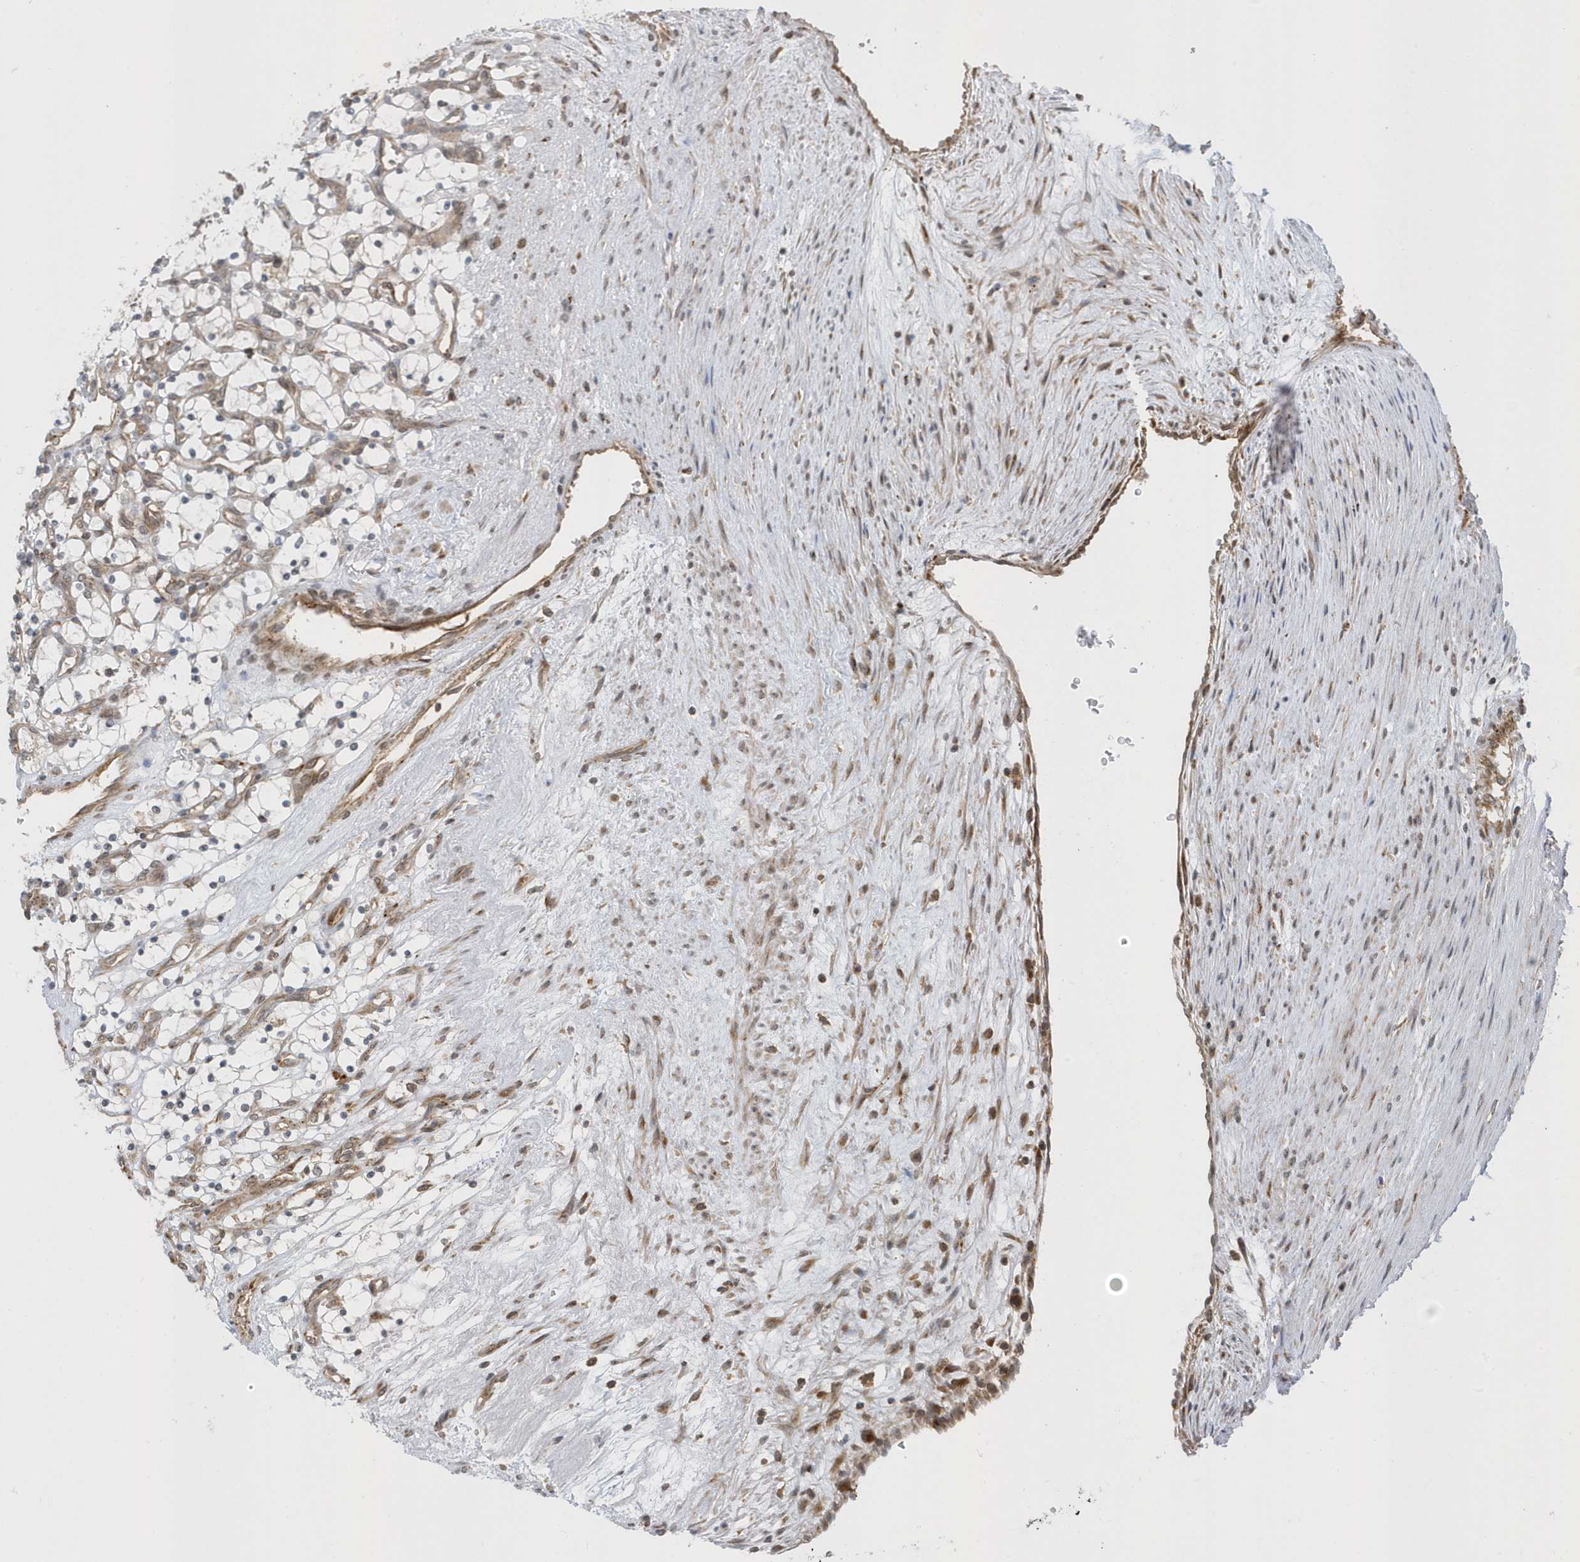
{"staining": {"intensity": "negative", "quantity": "none", "location": "none"}, "tissue": "renal cancer", "cell_type": "Tumor cells", "image_type": "cancer", "snomed": [{"axis": "morphology", "description": "Adenocarcinoma, NOS"}, {"axis": "topography", "description": "Kidney"}], "caption": "This is an IHC micrograph of adenocarcinoma (renal). There is no expression in tumor cells.", "gene": "METTL21A", "patient": {"sex": "female", "age": 69}}